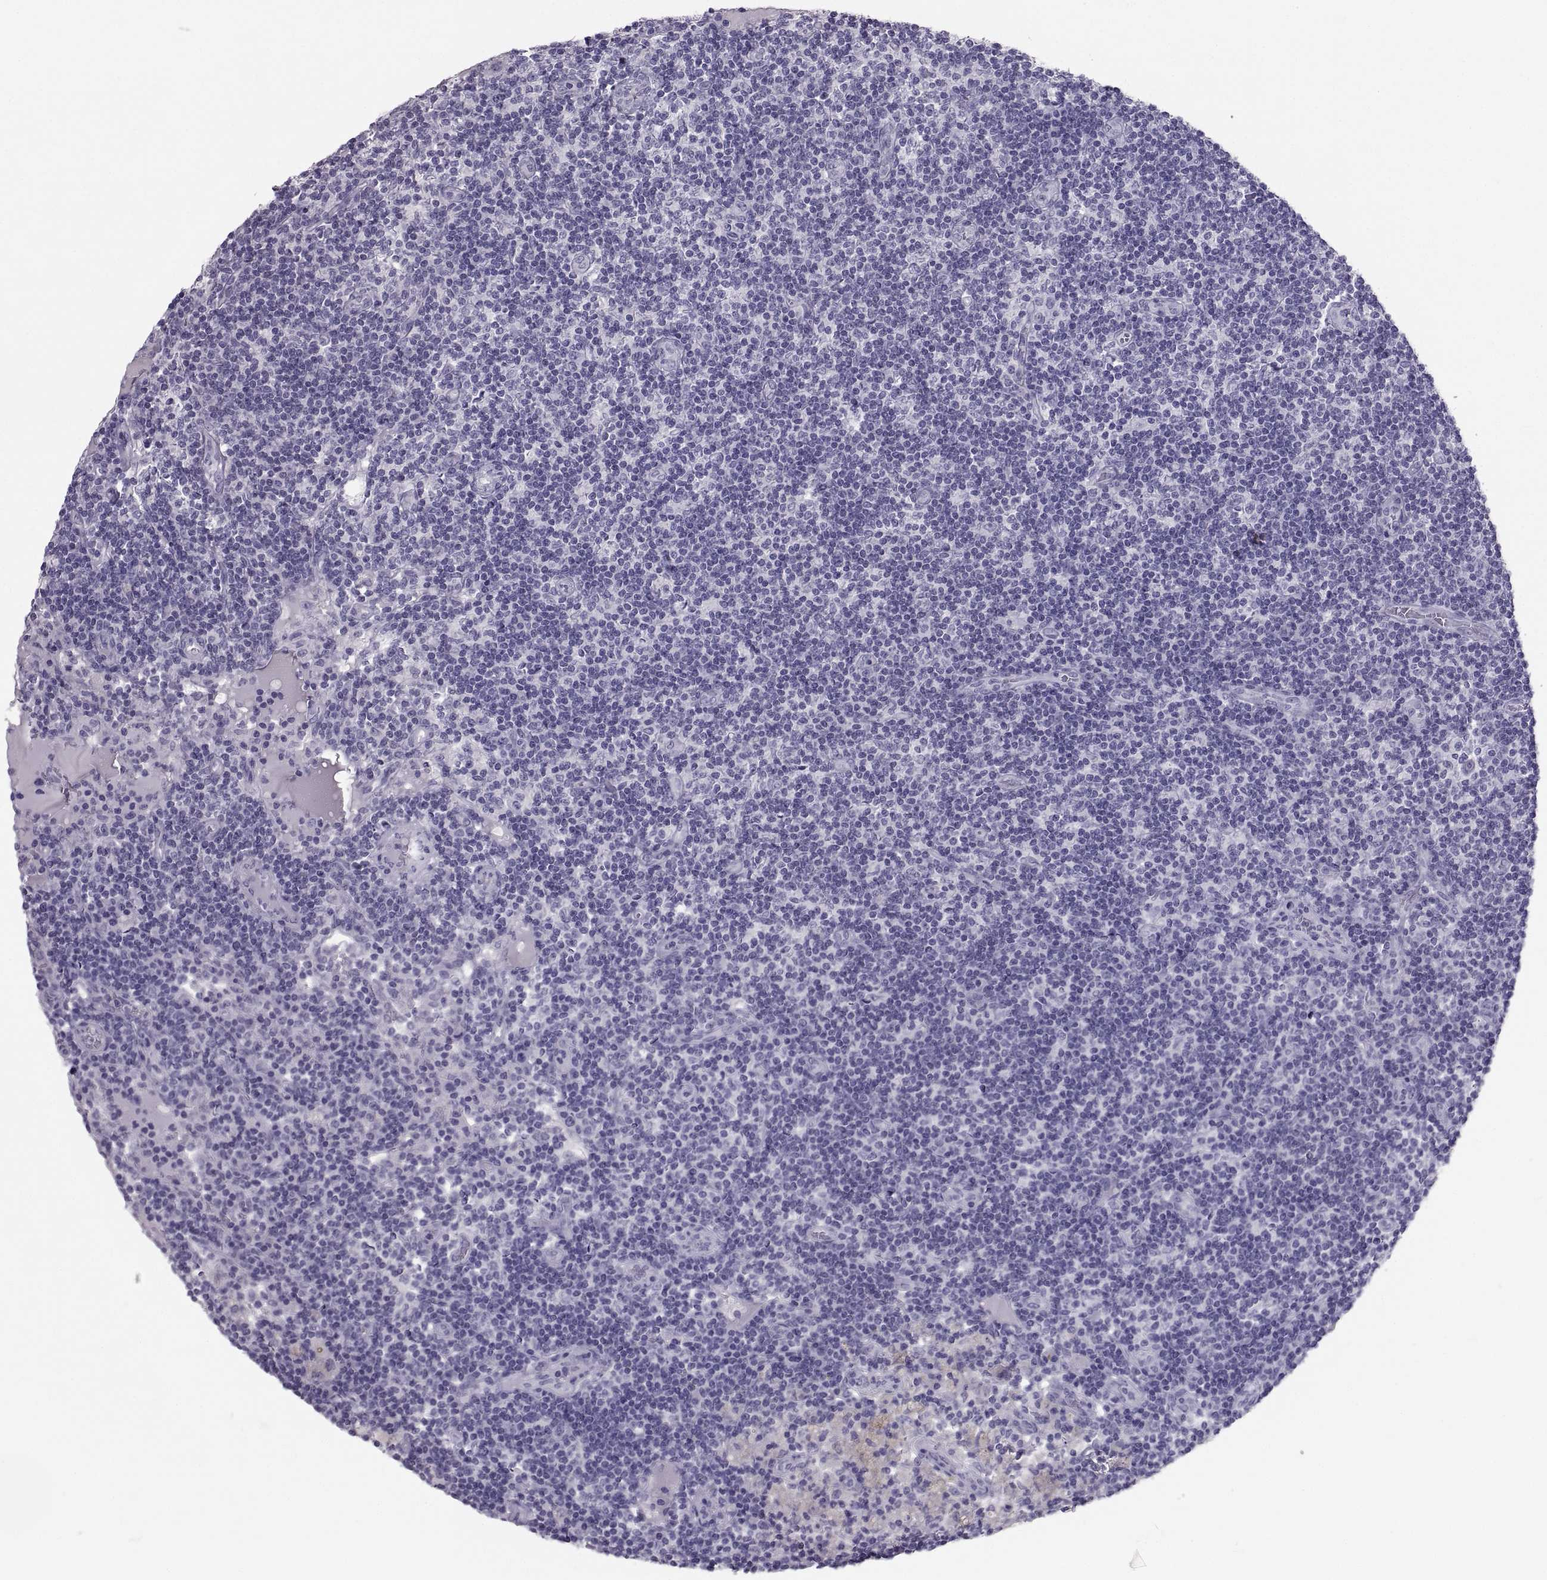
{"staining": {"intensity": "negative", "quantity": "none", "location": "none"}, "tissue": "lymph node", "cell_type": "Germinal center cells", "image_type": "normal", "snomed": [{"axis": "morphology", "description": "Normal tissue, NOS"}, {"axis": "topography", "description": "Lymph node"}], "caption": "Immunohistochemical staining of unremarkable human lymph node exhibits no significant expression in germinal center cells. (Immunohistochemistry, brightfield microscopy, high magnification).", "gene": "PCSK1N", "patient": {"sex": "female", "age": 72}}